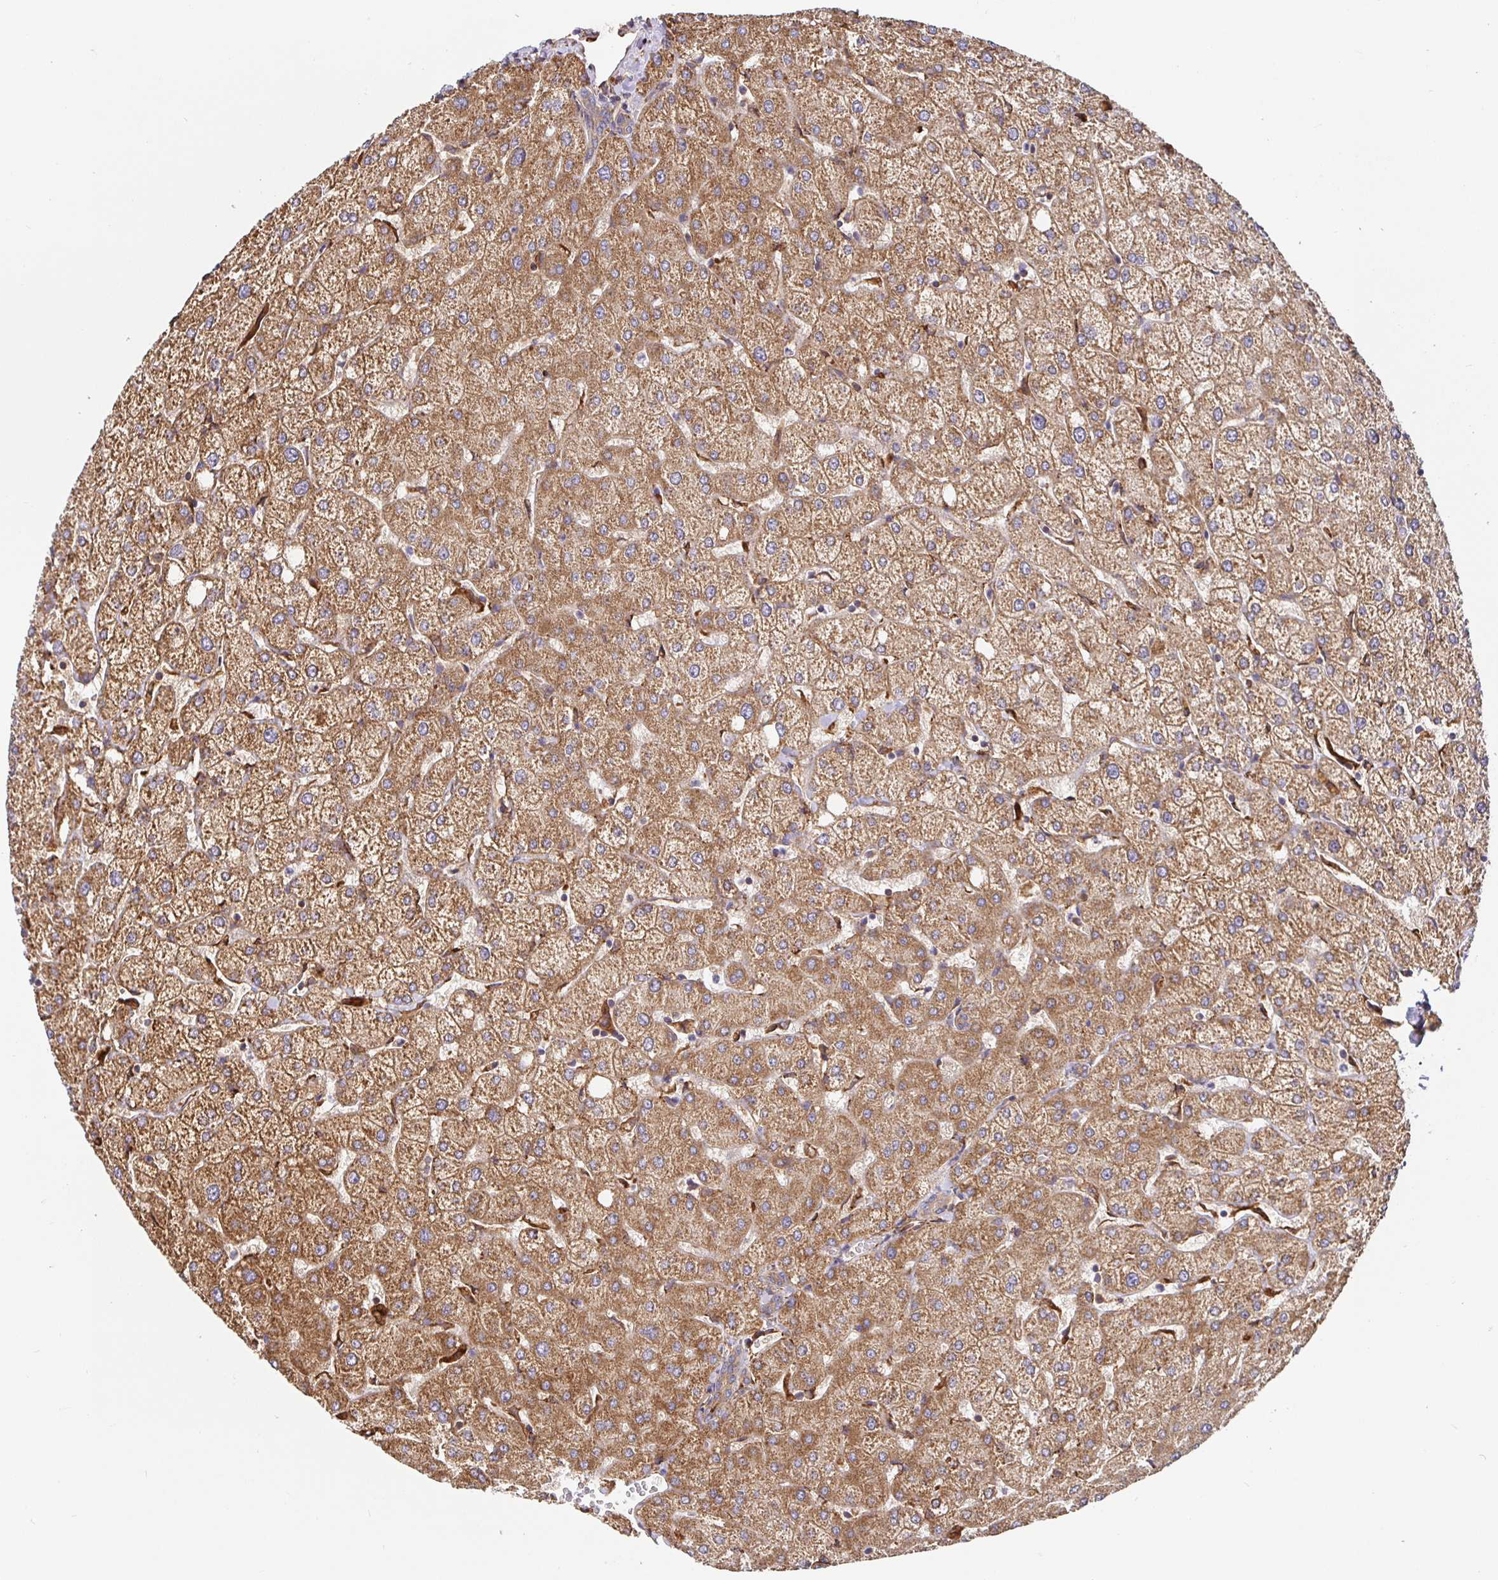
{"staining": {"intensity": "moderate", "quantity": ">75%", "location": "cytoplasmic/membranous"}, "tissue": "liver", "cell_type": "Cholangiocytes", "image_type": "normal", "snomed": [{"axis": "morphology", "description": "Normal tissue, NOS"}, {"axis": "topography", "description": "Liver"}], "caption": "IHC micrograph of benign liver: human liver stained using immunohistochemistry (IHC) exhibits medium levels of moderate protein expression localized specifically in the cytoplasmic/membranous of cholangiocytes, appearing as a cytoplasmic/membranous brown color.", "gene": "MAOA", "patient": {"sex": "female", "age": 54}}